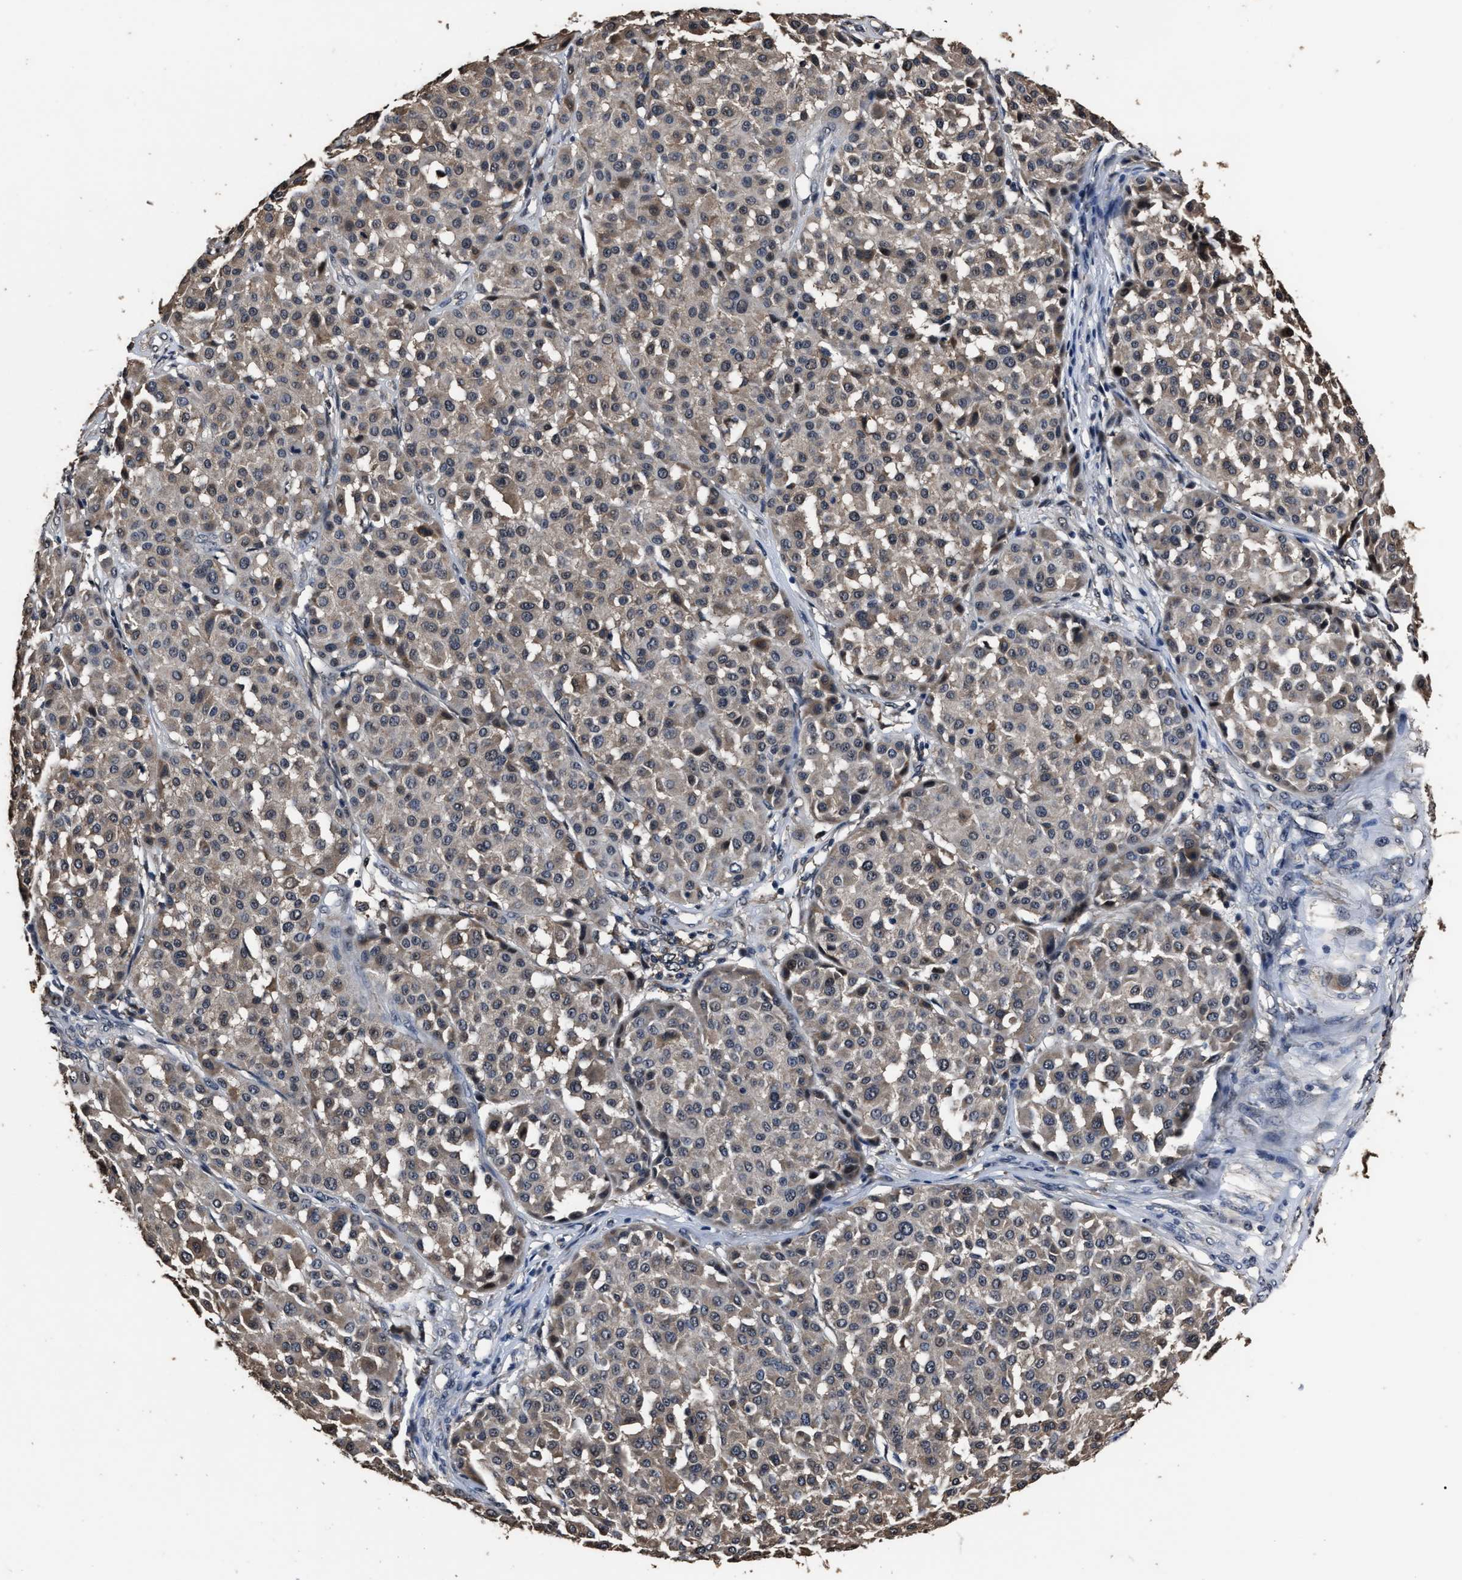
{"staining": {"intensity": "weak", "quantity": "25%-75%", "location": "cytoplasmic/membranous"}, "tissue": "melanoma", "cell_type": "Tumor cells", "image_type": "cancer", "snomed": [{"axis": "morphology", "description": "Malignant melanoma, Metastatic site"}, {"axis": "topography", "description": "Soft tissue"}], "caption": "Protein expression analysis of human malignant melanoma (metastatic site) reveals weak cytoplasmic/membranous staining in about 25%-75% of tumor cells.", "gene": "RSBN1L", "patient": {"sex": "male", "age": 41}}